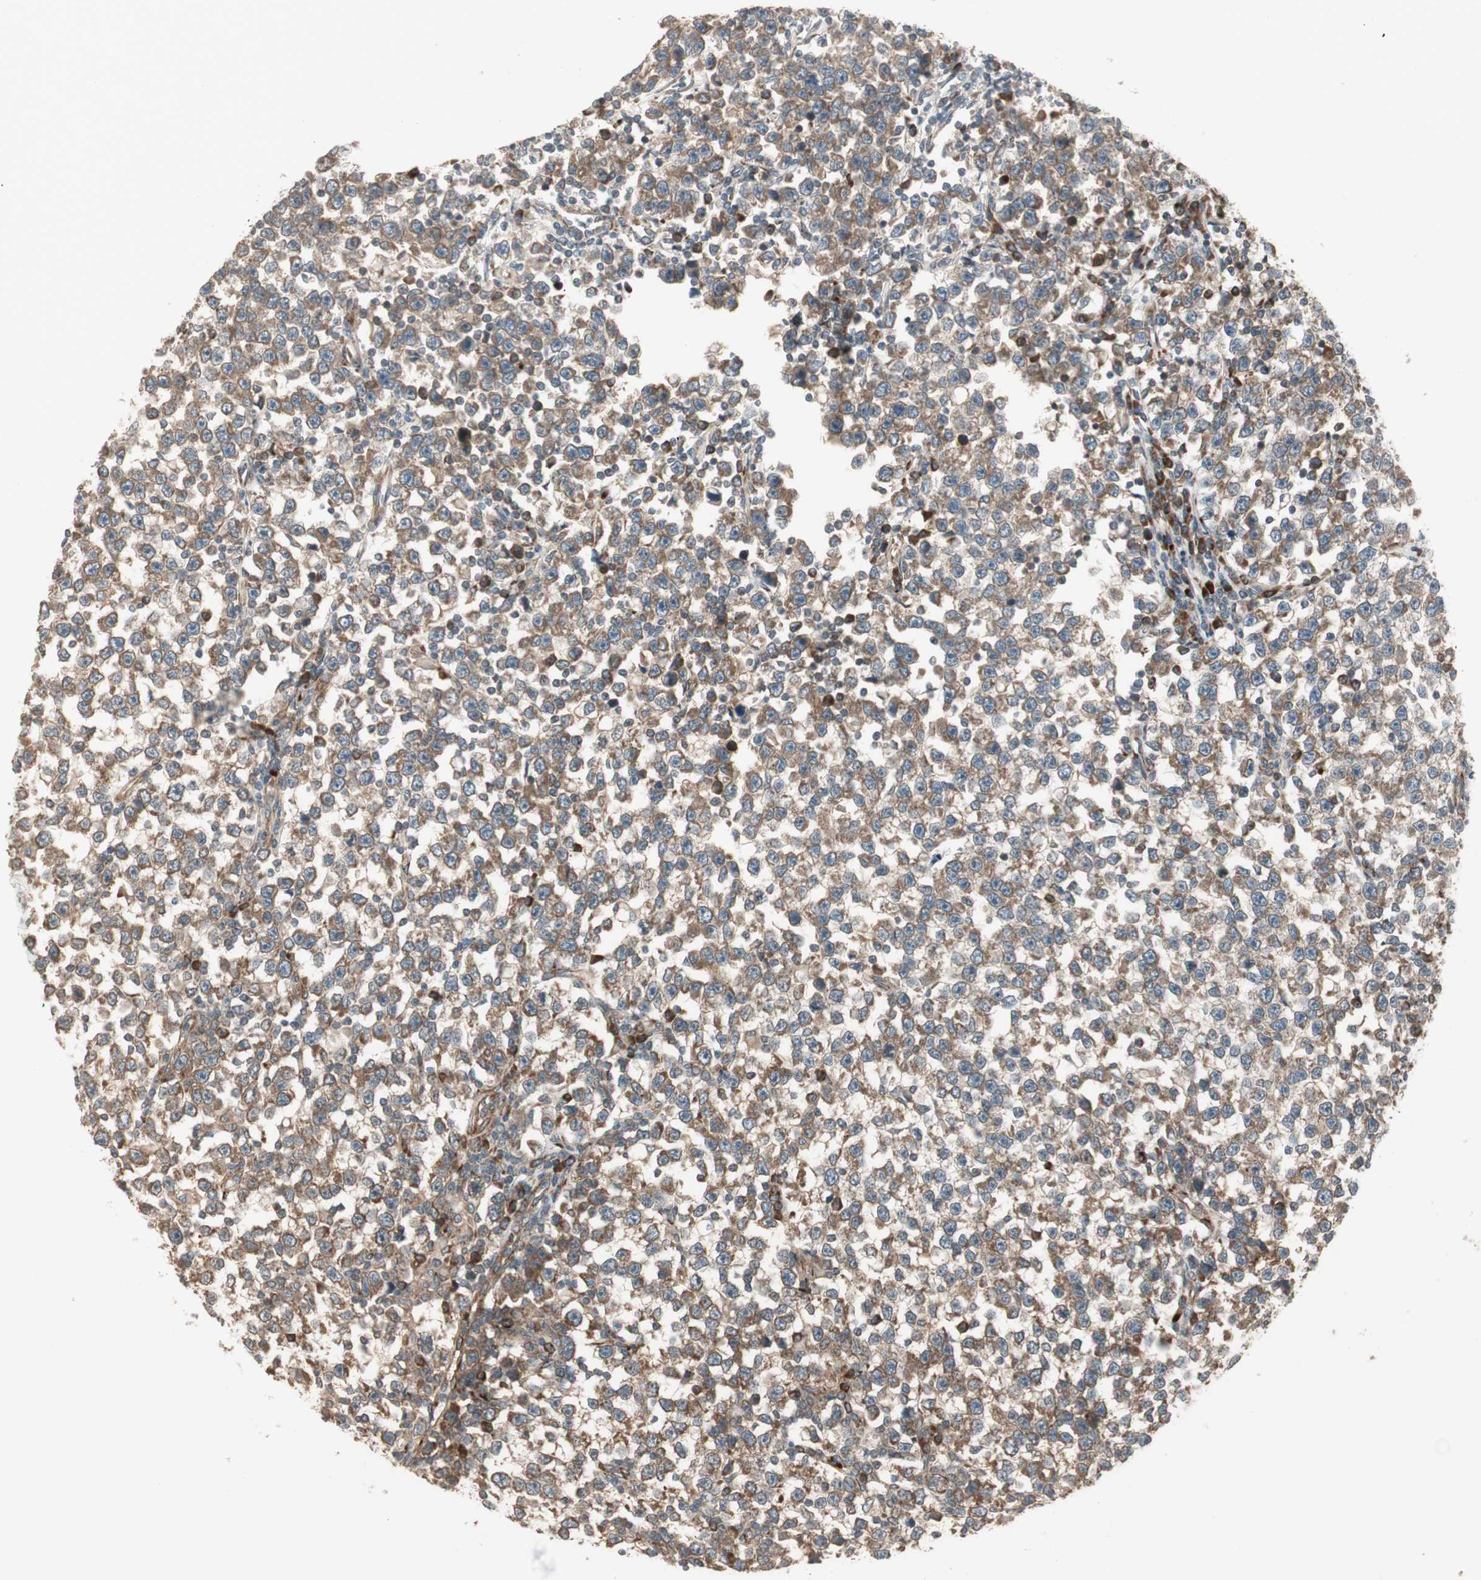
{"staining": {"intensity": "moderate", "quantity": "25%-75%", "location": "cytoplasmic/membranous"}, "tissue": "testis cancer", "cell_type": "Tumor cells", "image_type": "cancer", "snomed": [{"axis": "morphology", "description": "Seminoma, NOS"}, {"axis": "topography", "description": "Testis"}], "caption": "The immunohistochemical stain highlights moderate cytoplasmic/membranous positivity in tumor cells of testis cancer tissue.", "gene": "PPP2R5E", "patient": {"sex": "male", "age": 43}}